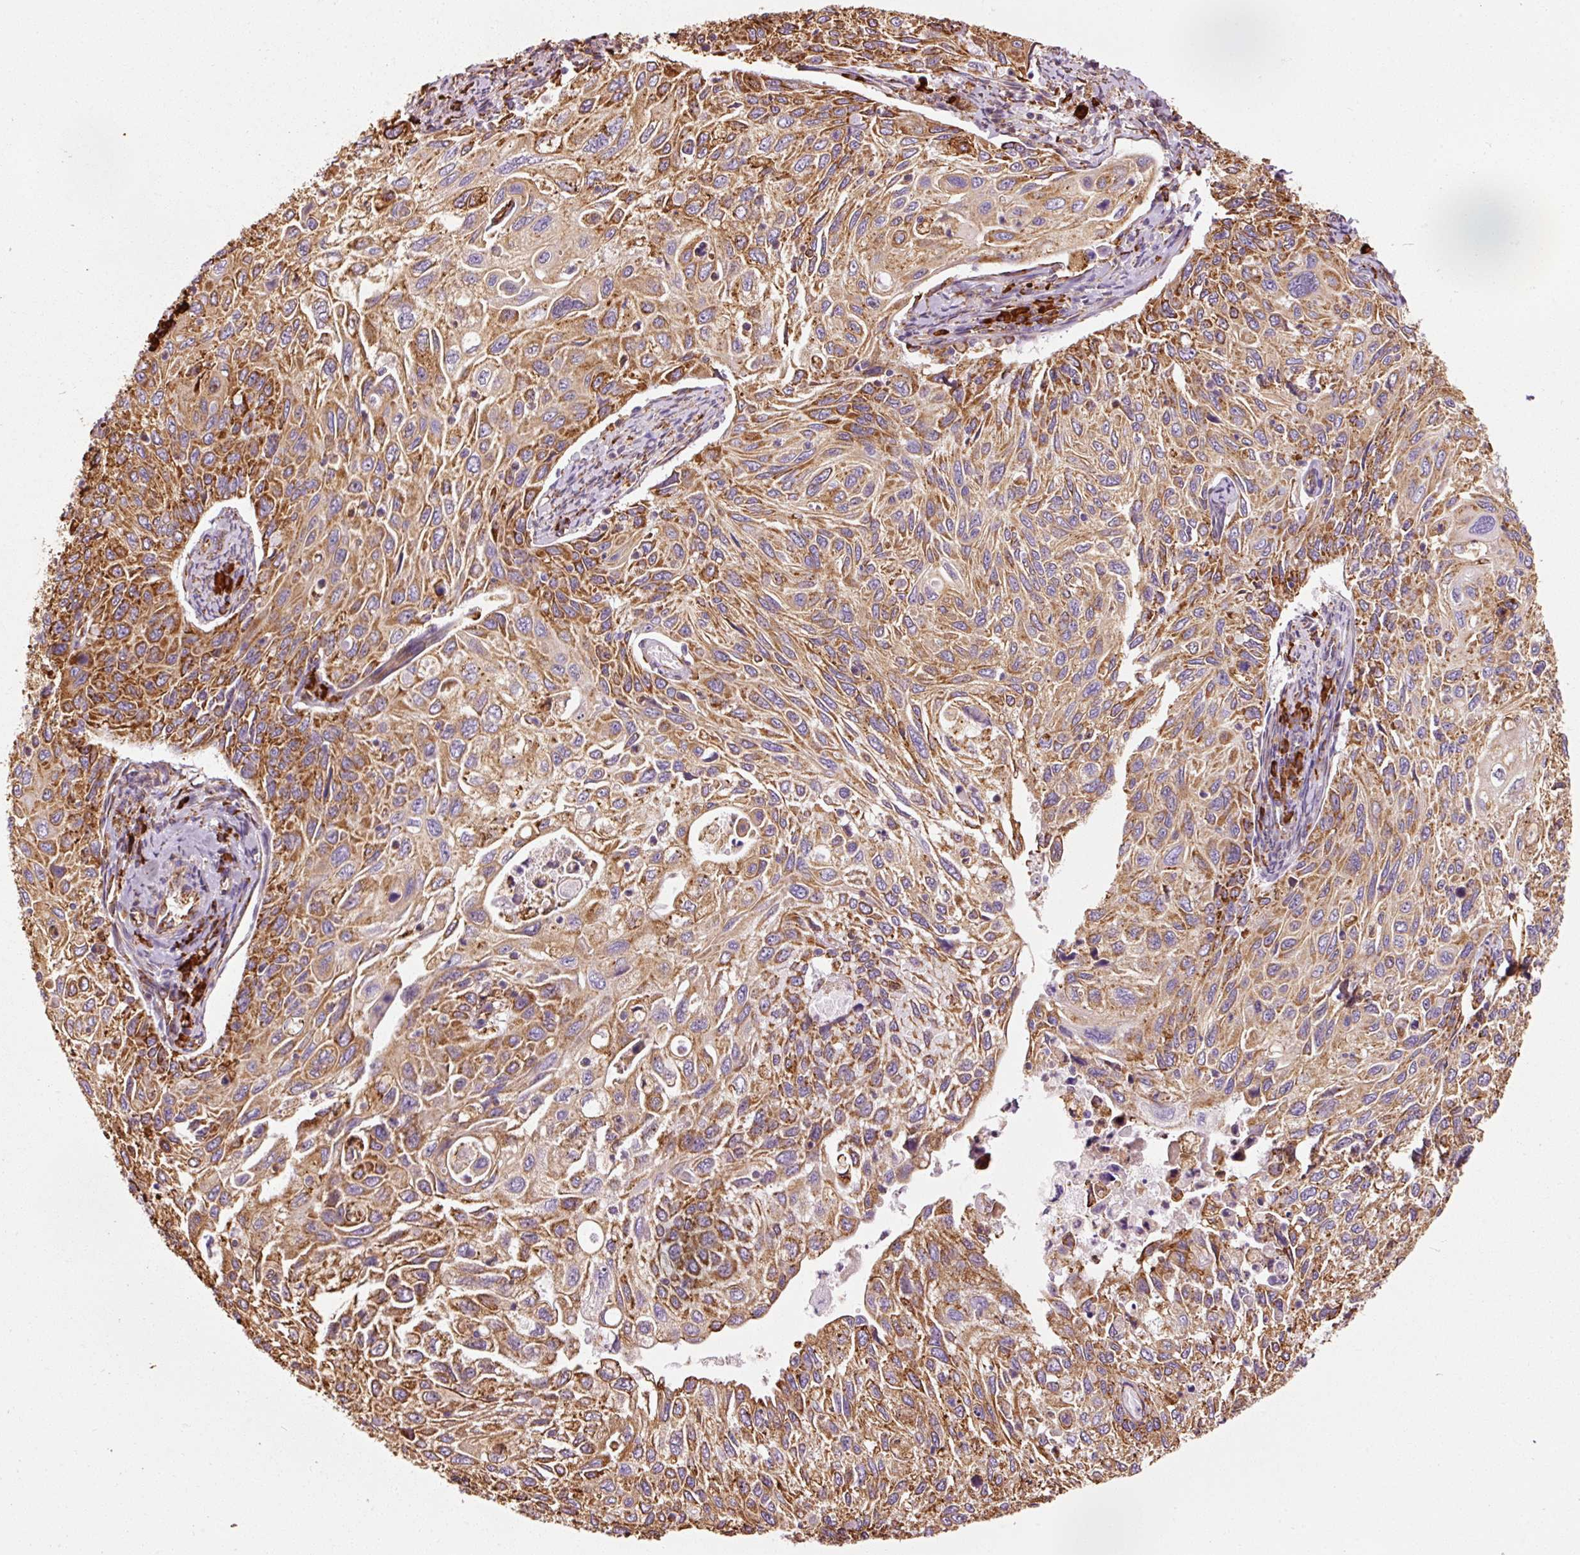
{"staining": {"intensity": "moderate", "quantity": ">75%", "location": "cytoplasmic/membranous"}, "tissue": "cervical cancer", "cell_type": "Tumor cells", "image_type": "cancer", "snomed": [{"axis": "morphology", "description": "Squamous cell carcinoma, NOS"}, {"axis": "topography", "description": "Cervix"}], "caption": "This photomicrograph demonstrates immunohistochemistry staining of cervical cancer, with medium moderate cytoplasmic/membranous expression in approximately >75% of tumor cells.", "gene": "KLC1", "patient": {"sex": "female", "age": 70}}